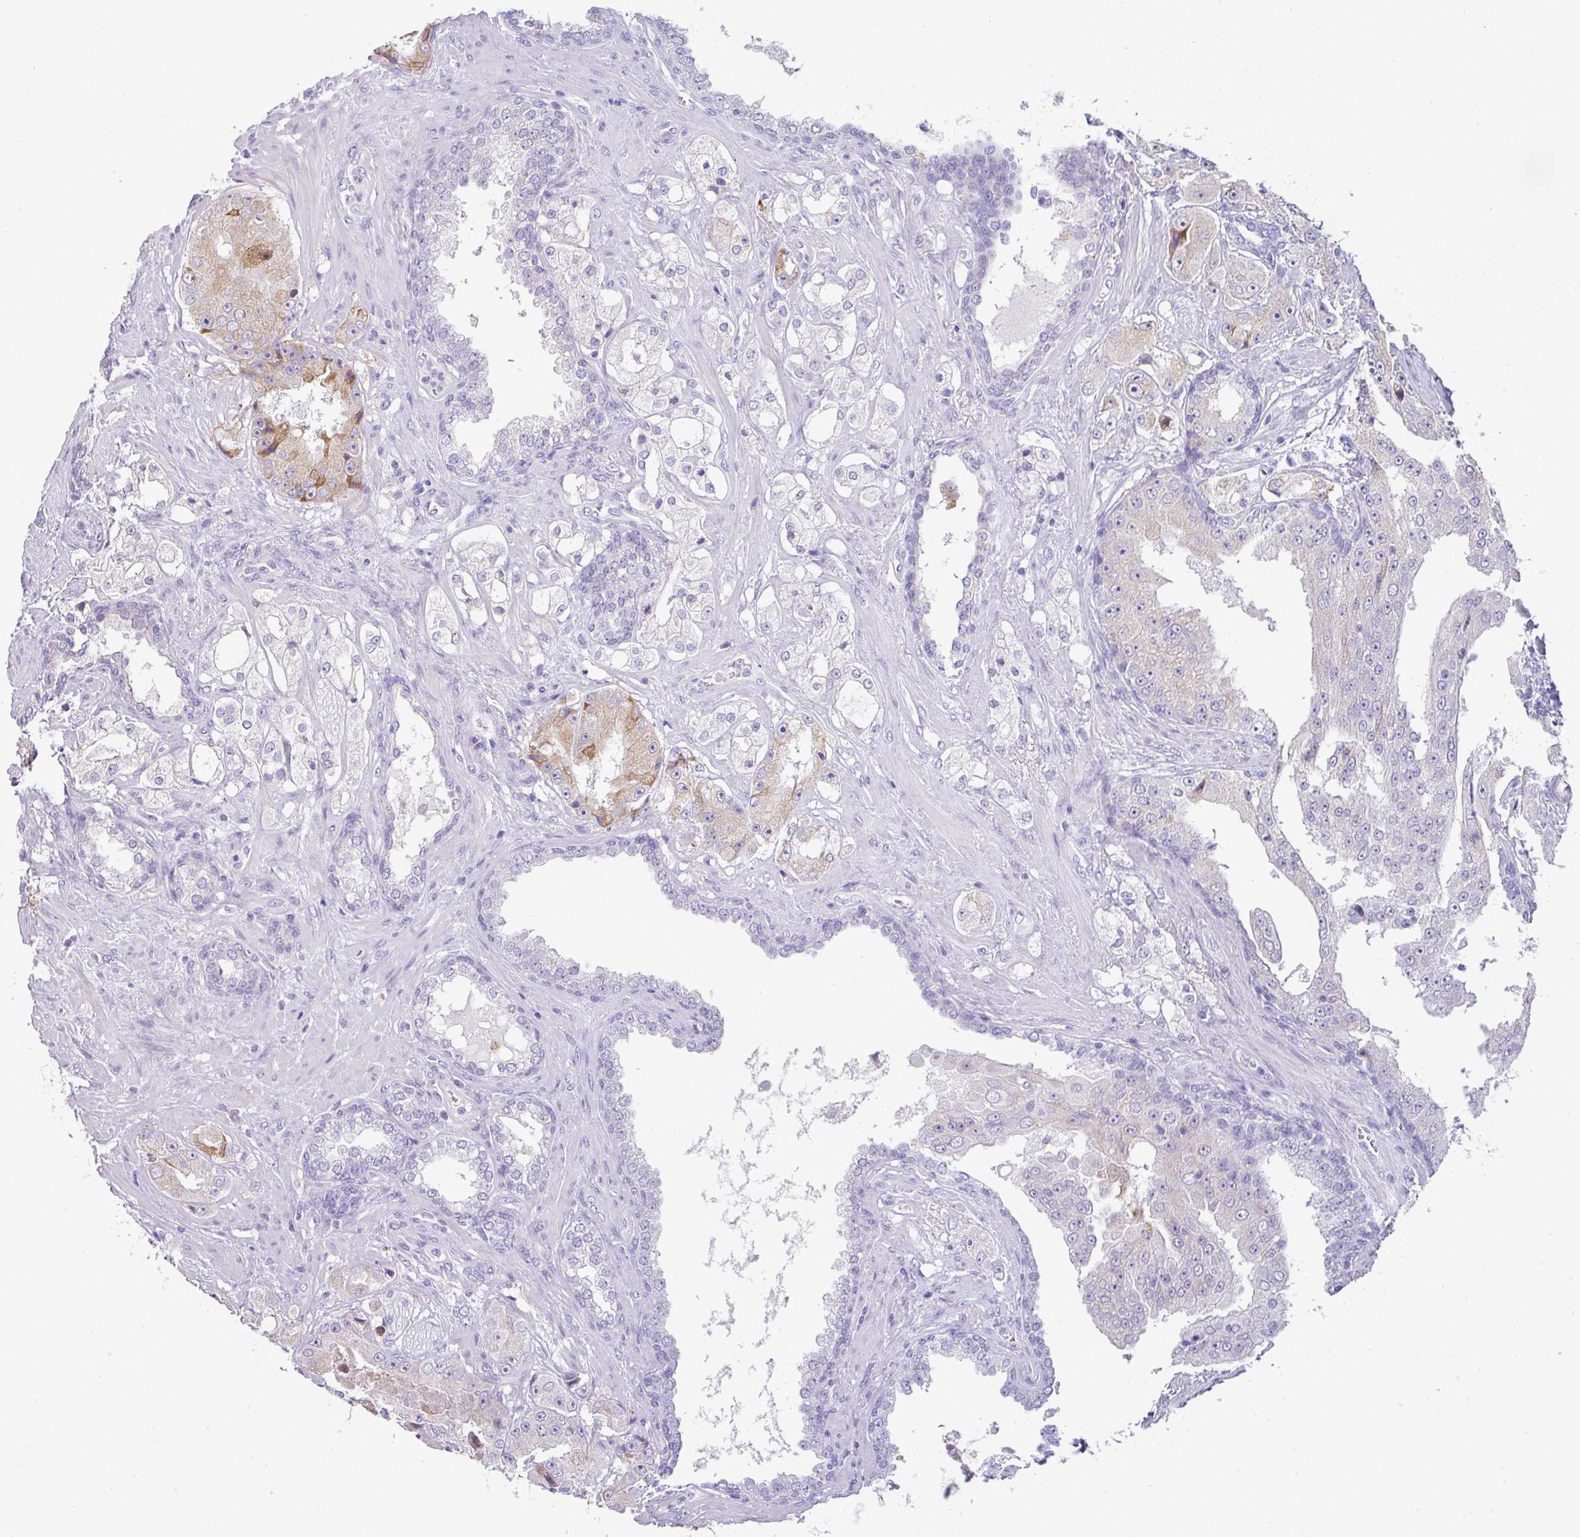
{"staining": {"intensity": "weak", "quantity": "25%-75%", "location": "cytoplasmic/membranous"}, "tissue": "prostate cancer", "cell_type": "Tumor cells", "image_type": "cancer", "snomed": [{"axis": "morphology", "description": "Adenocarcinoma, High grade"}, {"axis": "topography", "description": "Prostate"}], "caption": "Immunohistochemistry (IHC) micrograph of human high-grade adenocarcinoma (prostate) stained for a protein (brown), which displays low levels of weak cytoplasmic/membranous positivity in approximately 25%-75% of tumor cells.", "gene": "PIK3R5", "patient": {"sex": "male", "age": 73}}